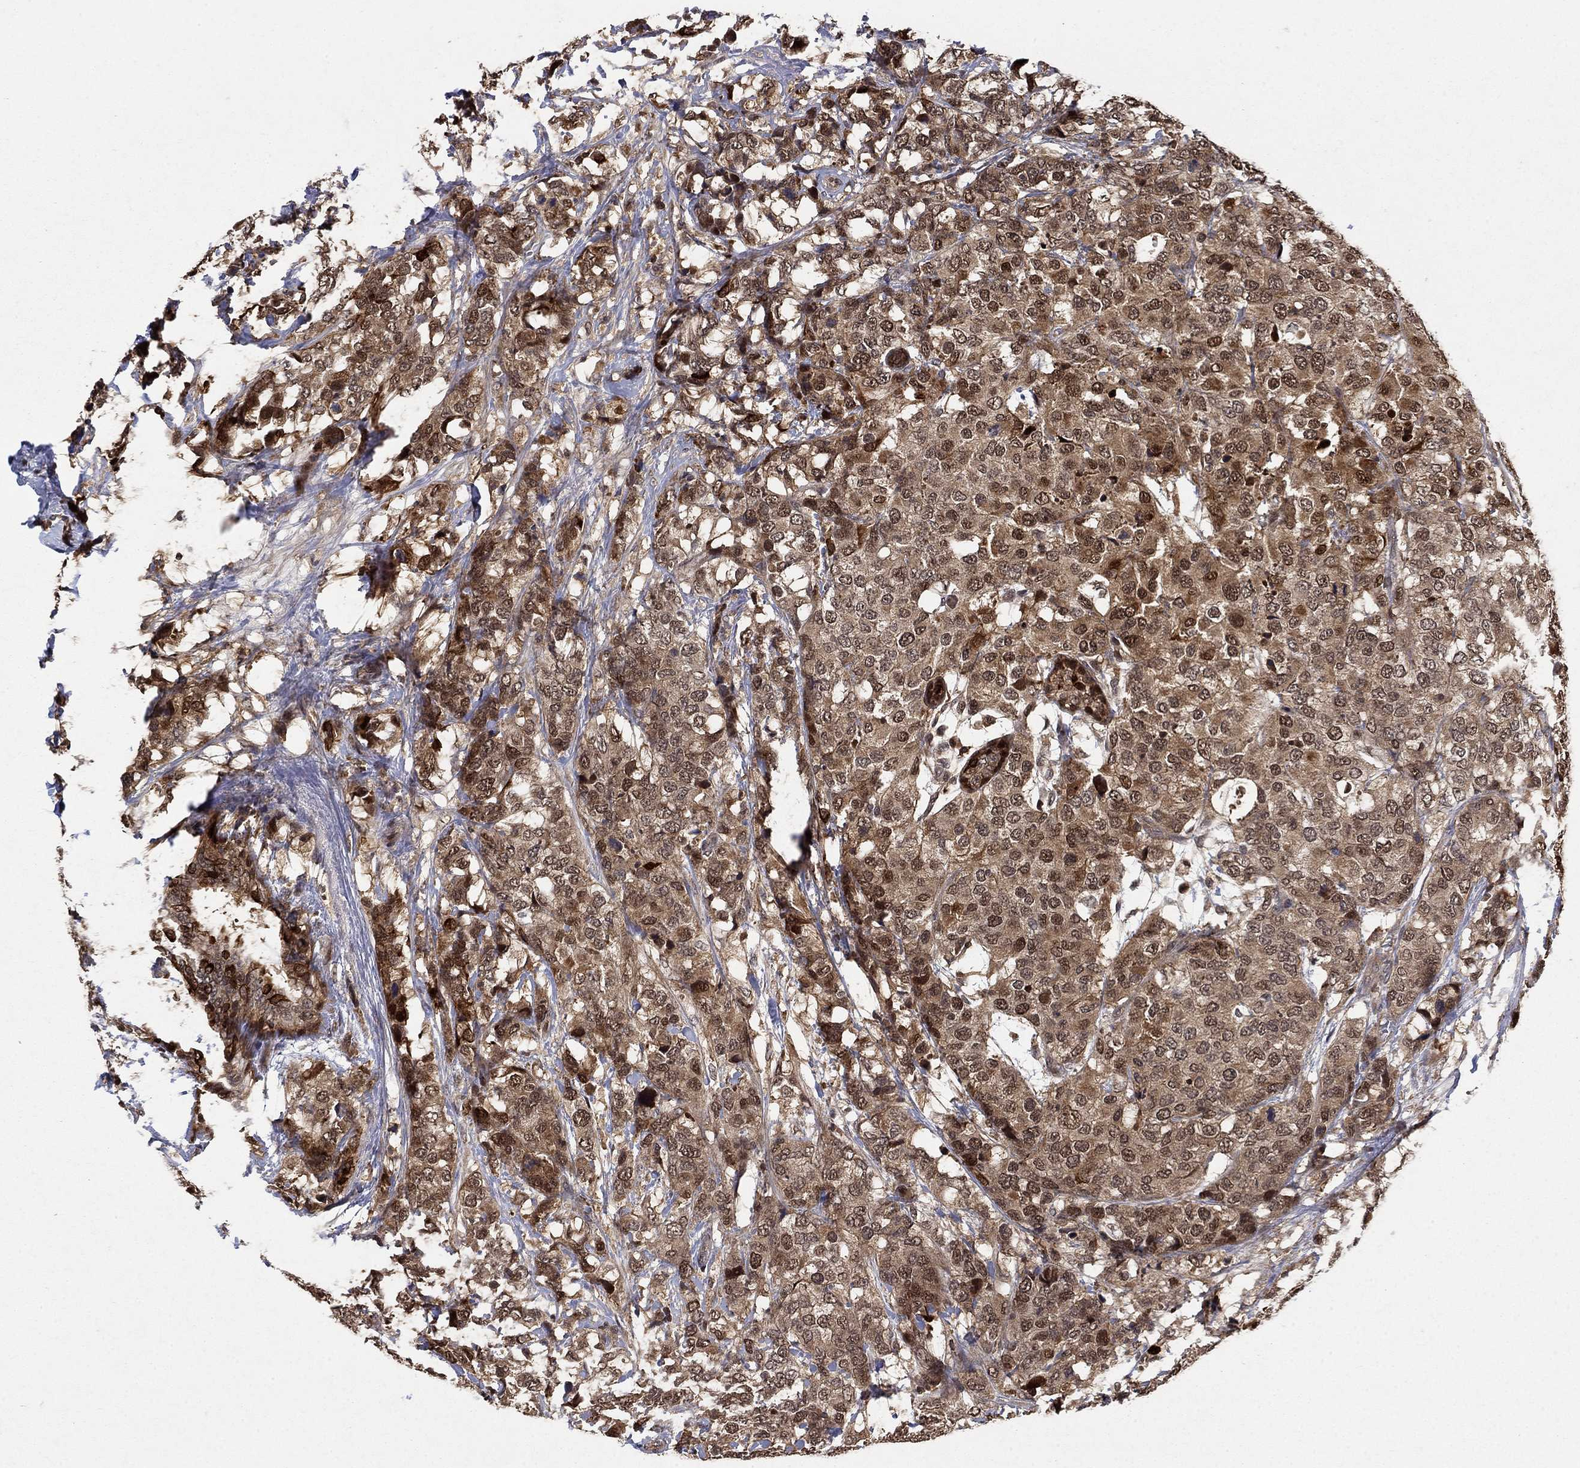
{"staining": {"intensity": "moderate", "quantity": ">75%", "location": "cytoplasmic/membranous,nuclear"}, "tissue": "breast cancer", "cell_type": "Tumor cells", "image_type": "cancer", "snomed": [{"axis": "morphology", "description": "Lobular carcinoma"}, {"axis": "topography", "description": "Breast"}], "caption": "Human breast cancer (lobular carcinoma) stained with a protein marker exhibits moderate staining in tumor cells.", "gene": "CCDC66", "patient": {"sex": "female", "age": 59}}